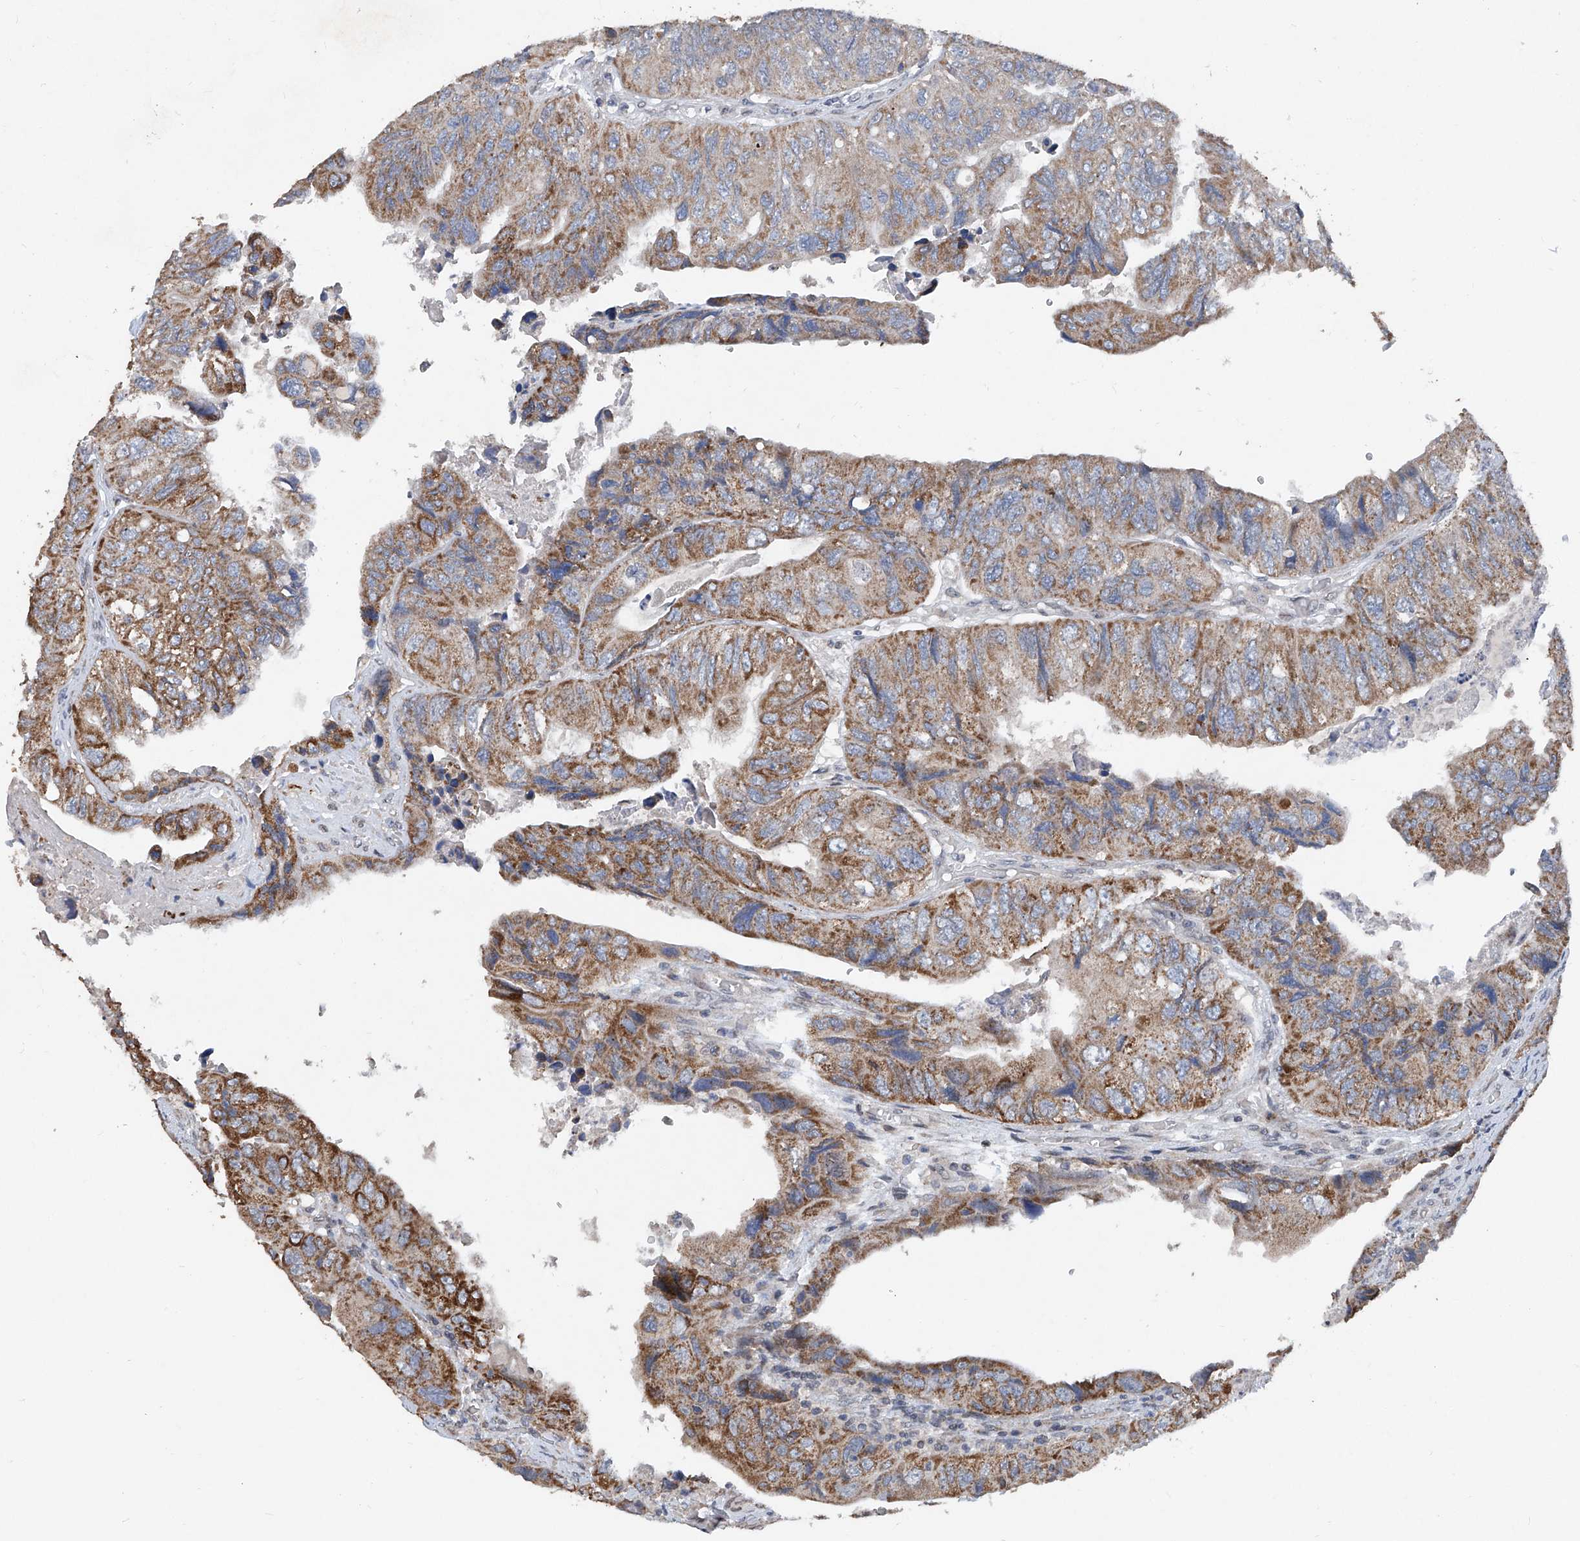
{"staining": {"intensity": "moderate", "quantity": ">75%", "location": "cytoplasmic/membranous"}, "tissue": "colorectal cancer", "cell_type": "Tumor cells", "image_type": "cancer", "snomed": [{"axis": "morphology", "description": "Adenocarcinoma, NOS"}, {"axis": "topography", "description": "Rectum"}], "caption": "A medium amount of moderate cytoplasmic/membranous positivity is present in approximately >75% of tumor cells in adenocarcinoma (colorectal) tissue.", "gene": "BCKDHB", "patient": {"sex": "male", "age": 63}}